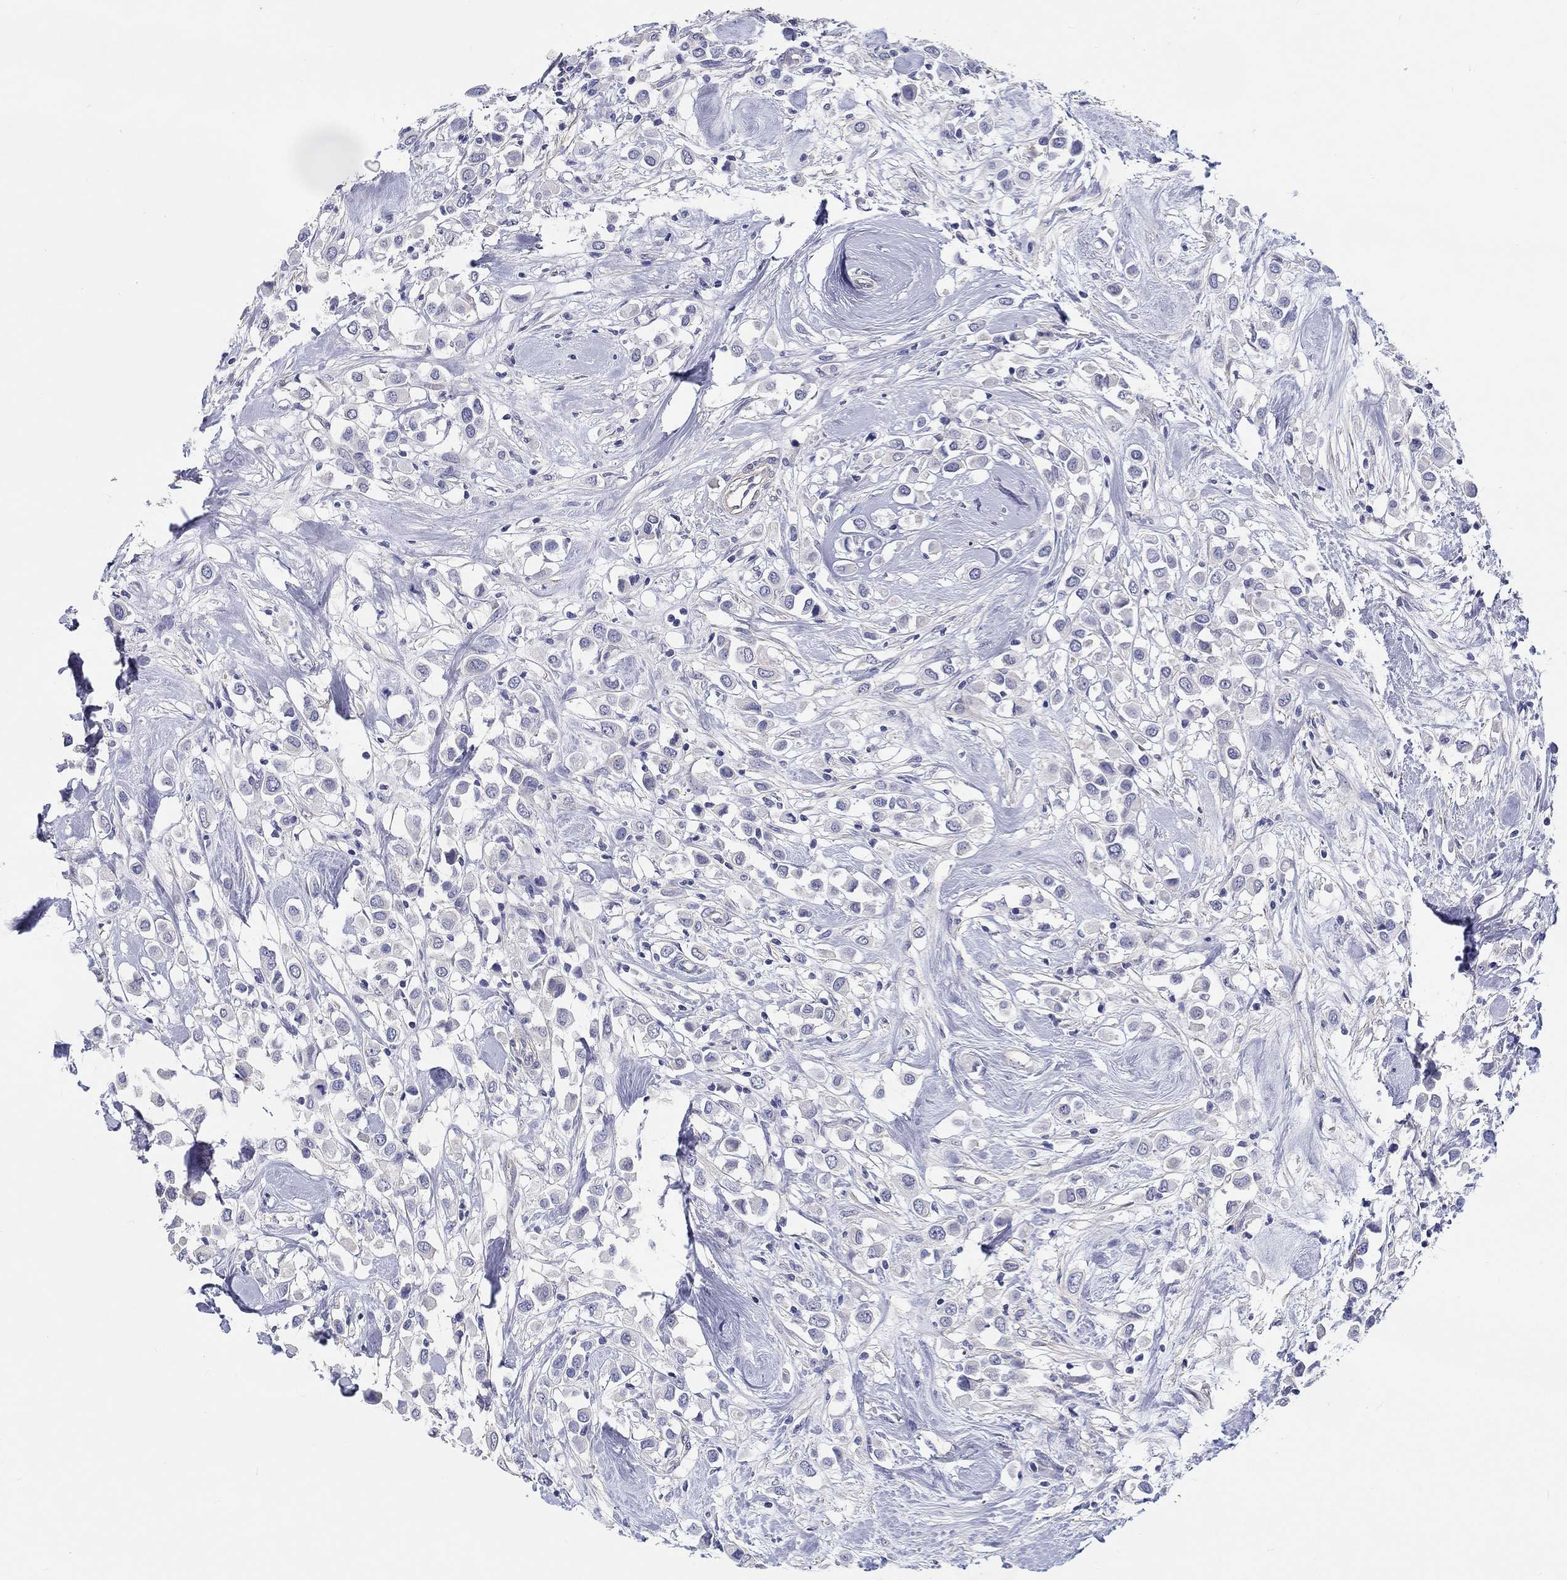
{"staining": {"intensity": "negative", "quantity": "none", "location": "none"}, "tissue": "breast cancer", "cell_type": "Tumor cells", "image_type": "cancer", "snomed": [{"axis": "morphology", "description": "Duct carcinoma"}, {"axis": "topography", "description": "Breast"}], "caption": "Protein analysis of breast cancer shows no significant positivity in tumor cells.", "gene": "CRYGD", "patient": {"sex": "female", "age": 61}}